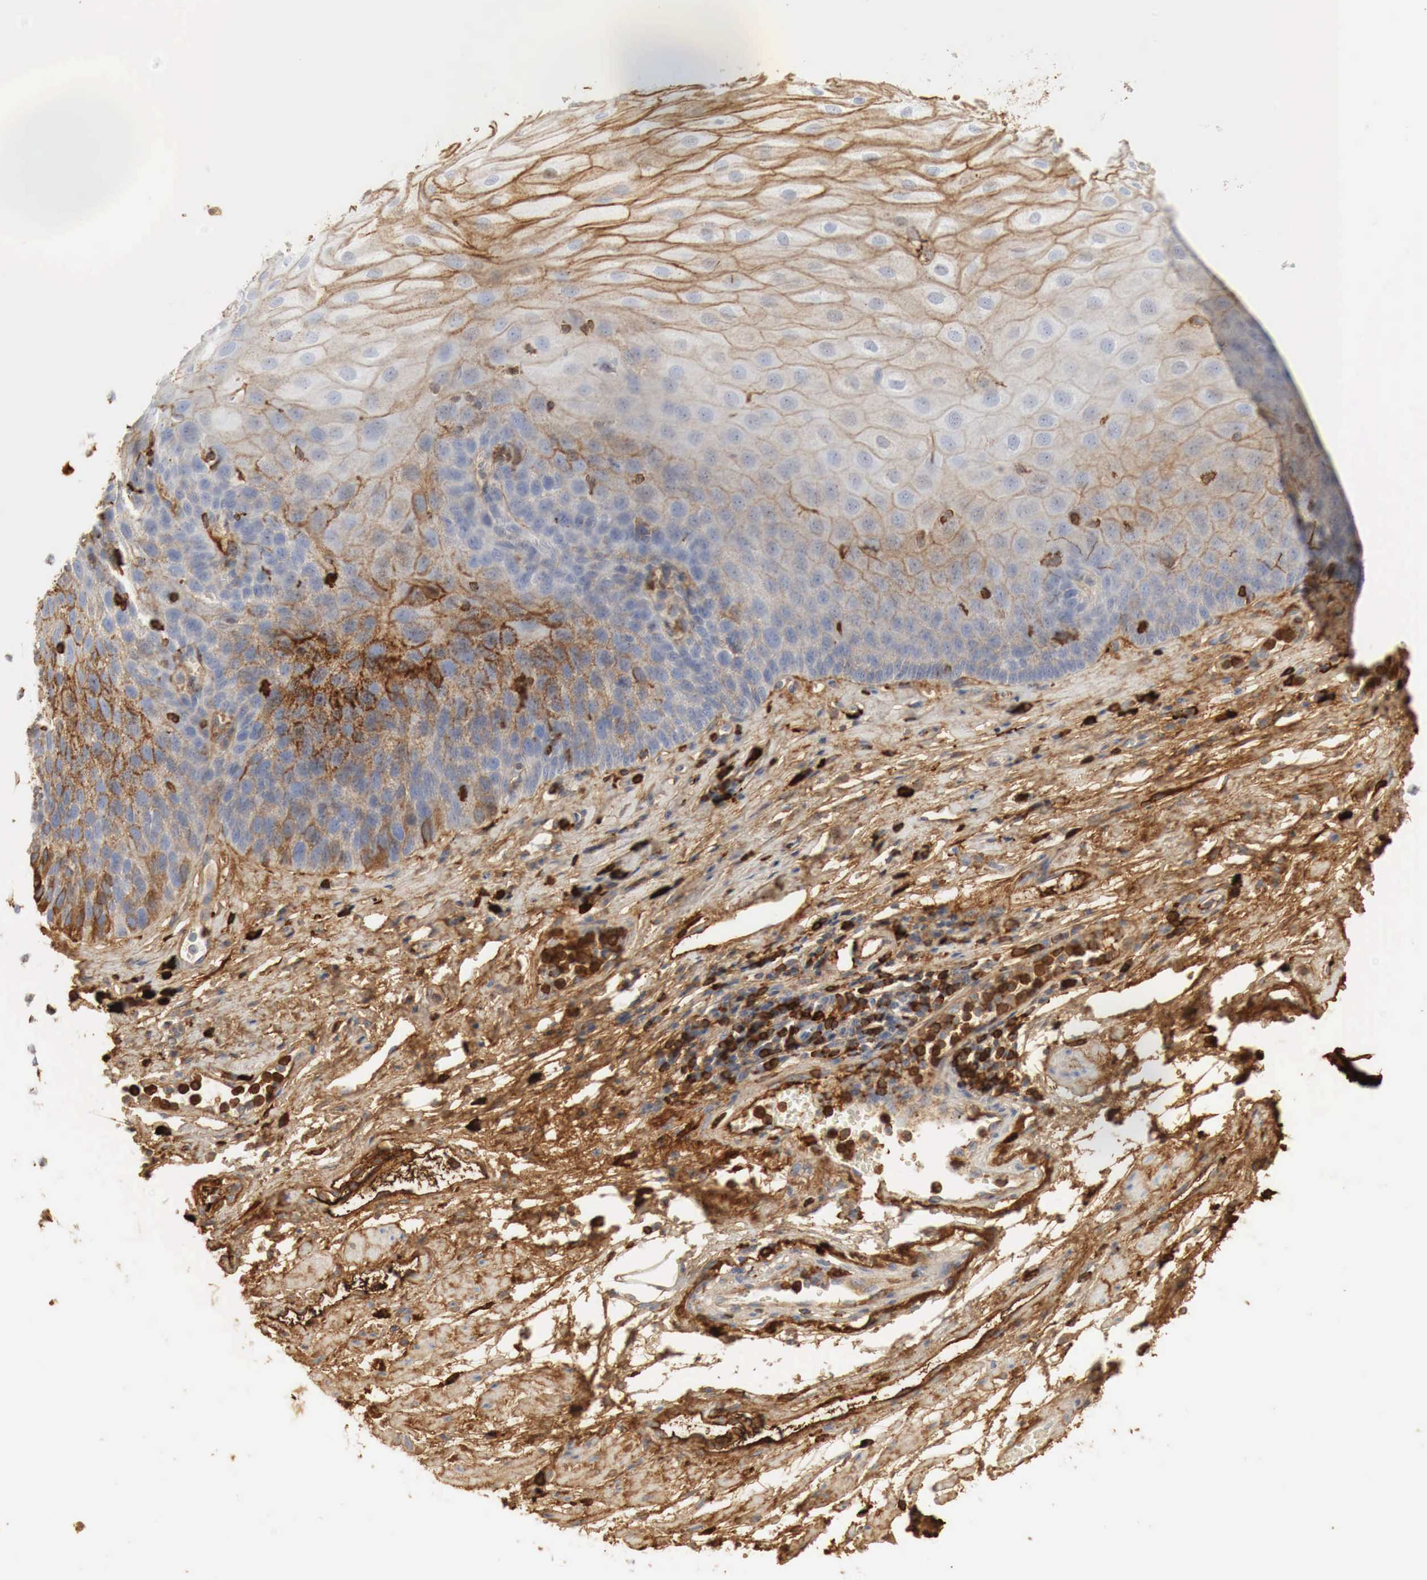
{"staining": {"intensity": "weak", "quantity": "<25%", "location": "cytoplasmic/membranous"}, "tissue": "esophagus", "cell_type": "Squamous epithelial cells", "image_type": "normal", "snomed": [{"axis": "morphology", "description": "Normal tissue, NOS"}, {"axis": "topography", "description": "Esophagus"}], "caption": "Squamous epithelial cells are negative for protein expression in unremarkable human esophagus. (DAB immunohistochemistry (IHC), high magnification).", "gene": "IGLC3", "patient": {"sex": "male", "age": 65}}